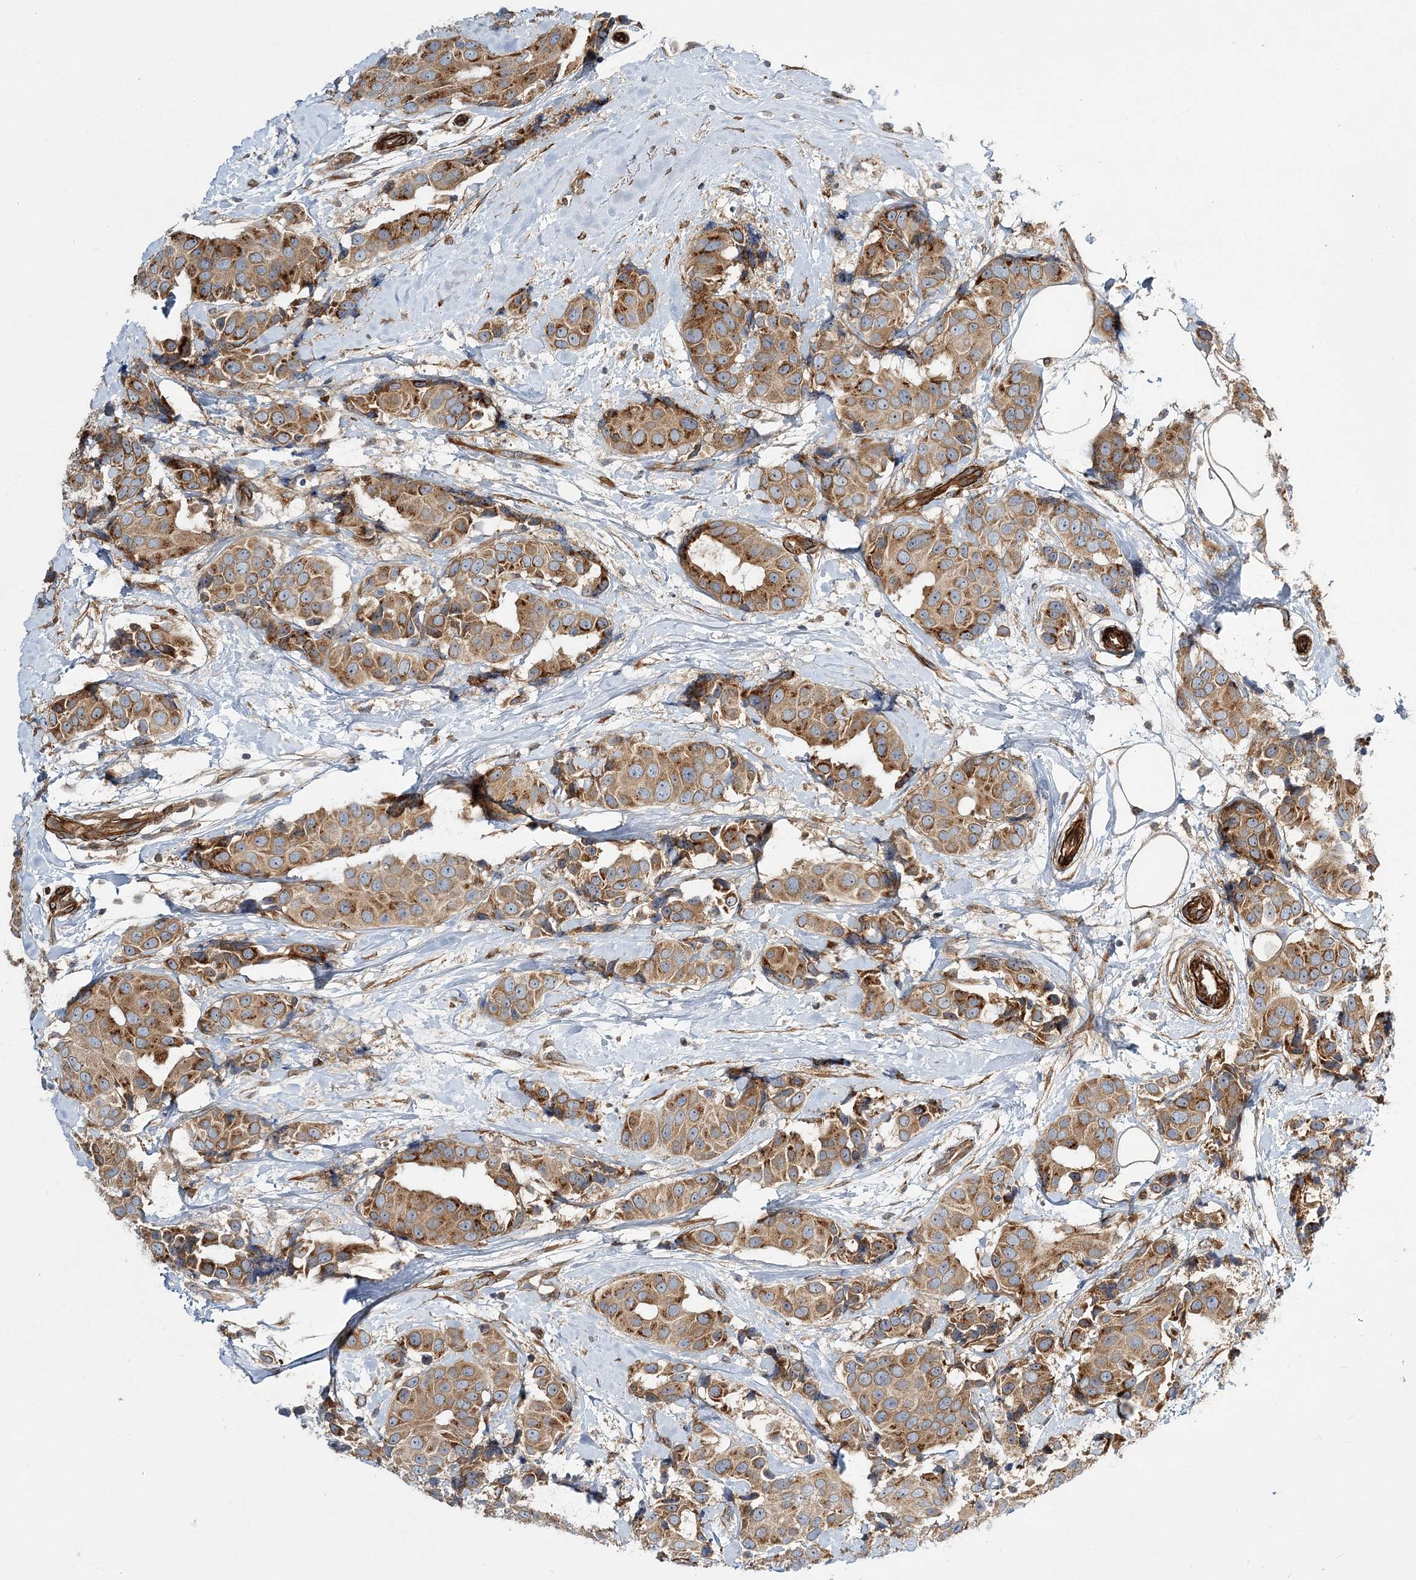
{"staining": {"intensity": "moderate", "quantity": ">75%", "location": "cytoplasmic/membranous"}, "tissue": "breast cancer", "cell_type": "Tumor cells", "image_type": "cancer", "snomed": [{"axis": "morphology", "description": "Normal tissue, NOS"}, {"axis": "morphology", "description": "Duct carcinoma"}, {"axis": "topography", "description": "Breast"}], "caption": "The image shows immunohistochemical staining of breast cancer. There is moderate cytoplasmic/membranous staining is present in approximately >75% of tumor cells. The protein is stained brown, and the nuclei are stained in blue (DAB (3,3'-diaminobenzidine) IHC with brightfield microscopy, high magnification).", "gene": "NBAS", "patient": {"sex": "female", "age": 39}}